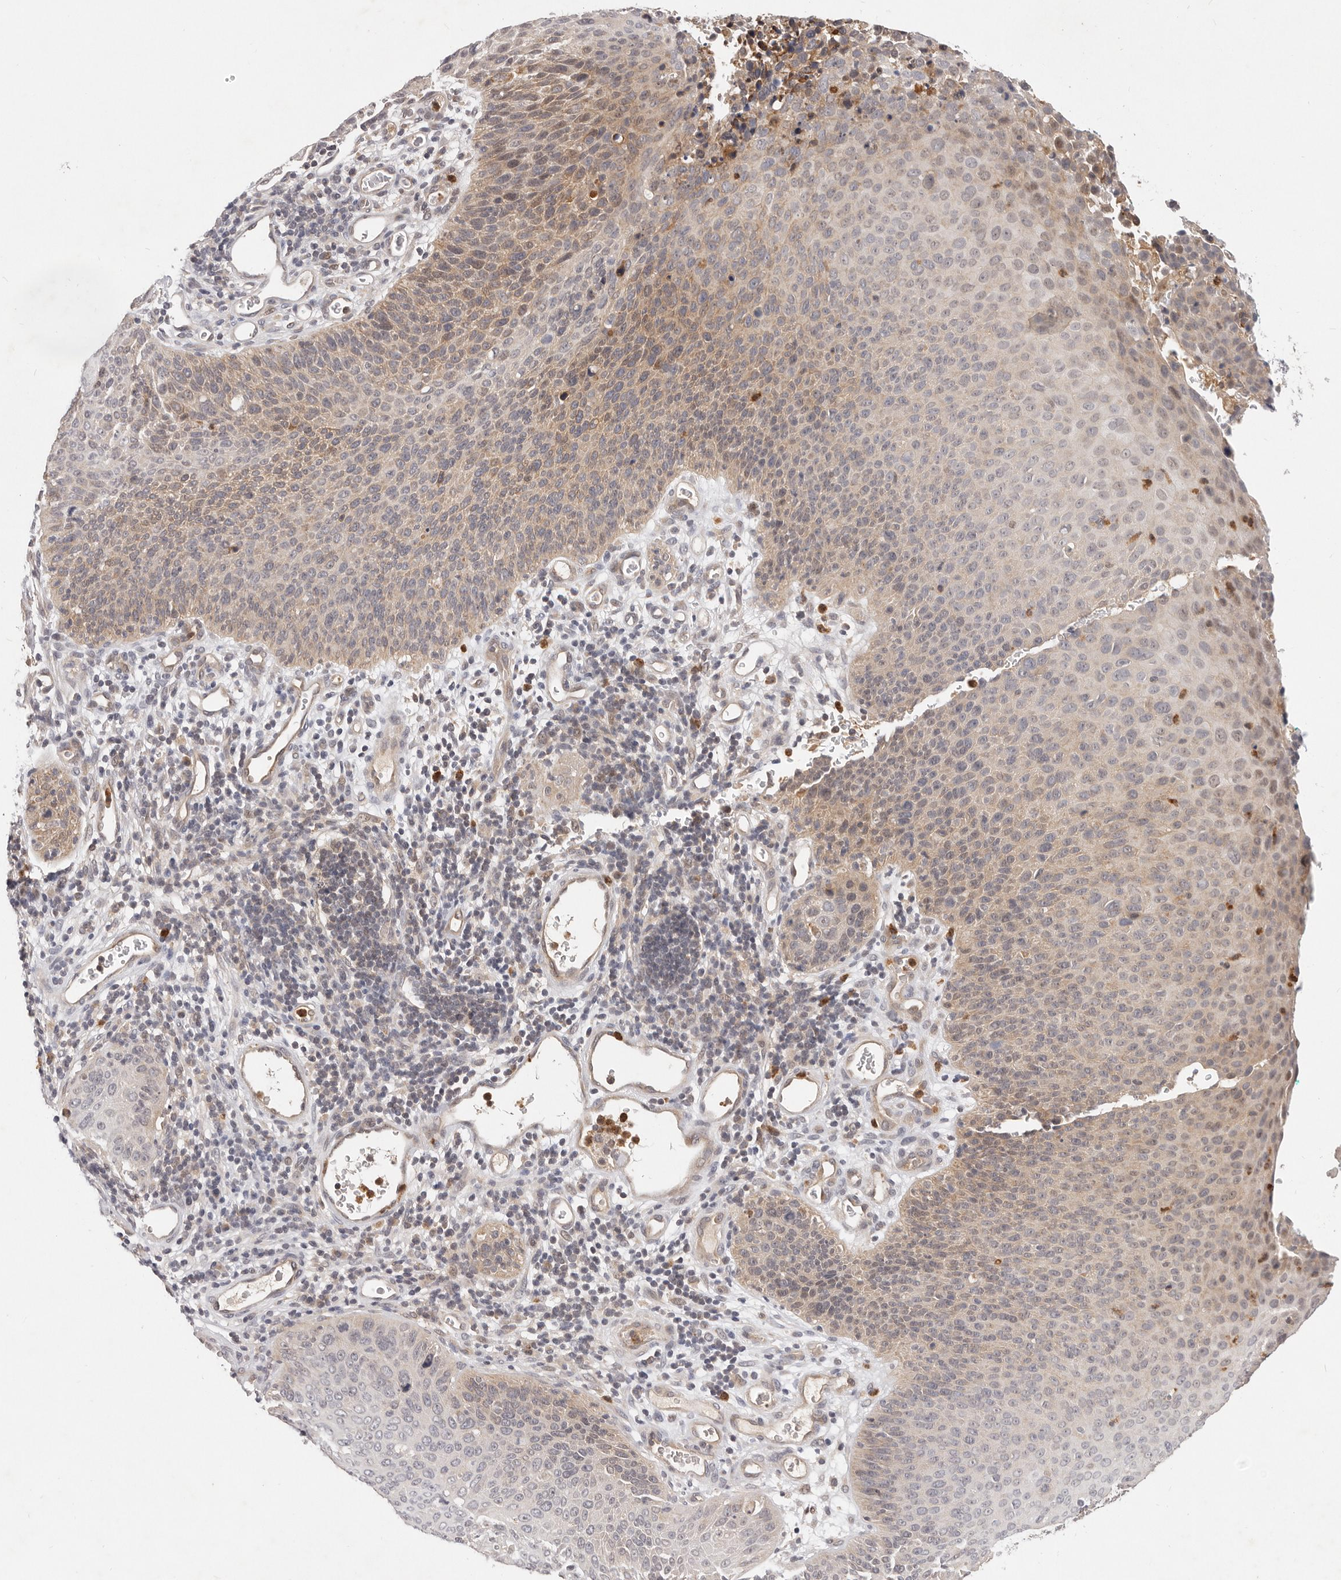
{"staining": {"intensity": "weak", "quantity": "25%-75%", "location": "cytoplasmic/membranous,nuclear"}, "tissue": "cervical cancer", "cell_type": "Tumor cells", "image_type": "cancer", "snomed": [{"axis": "morphology", "description": "Squamous cell carcinoma, NOS"}, {"axis": "topography", "description": "Cervix"}], "caption": "An IHC photomicrograph of tumor tissue is shown. Protein staining in brown shows weak cytoplasmic/membranous and nuclear positivity in cervical cancer within tumor cells.", "gene": "USP49", "patient": {"sex": "female", "age": 55}}